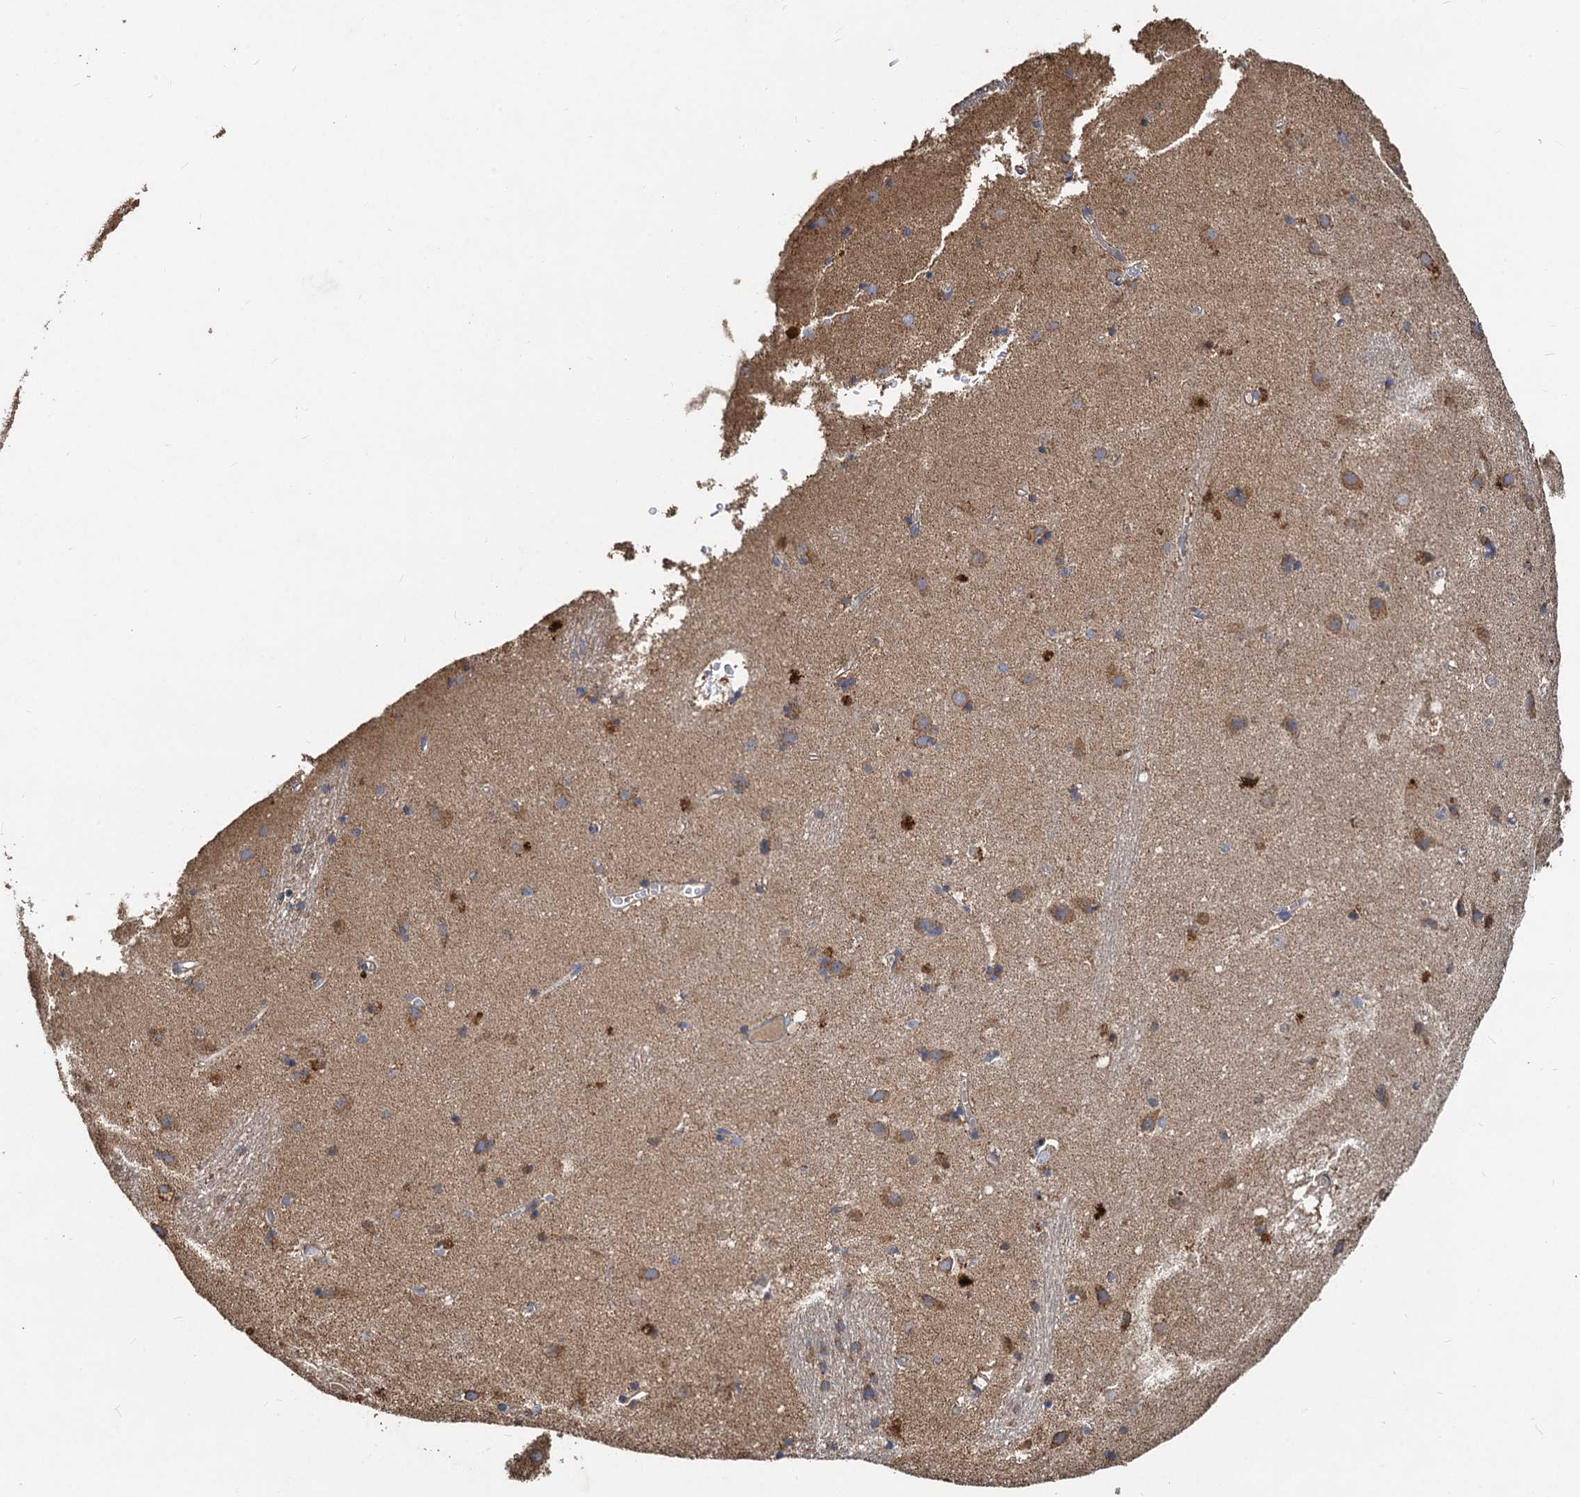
{"staining": {"intensity": "moderate", "quantity": "<25%", "location": "cytoplasmic/membranous"}, "tissue": "caudate", "cell_type": "Glial cells", "image_type": "normal", "snomed": [{"axis": "morphology", "description": "Normal tissue, NOS"}, {"axis": "topography", "description": "Lateral ventricle wall"}], "caption": "The photomicrograph reveals staining of benign caudate, revealing moderate cytoplasmic/membranous protein positivity (brown color) within glial cells. The staining was performed using DAB to visualize the protein expression in brown, while the nuclei were stained in blue with hematoxylin (Magnification: 20x).", "gene": "SDS", "patient": {"sex": "male", "age": 70}}